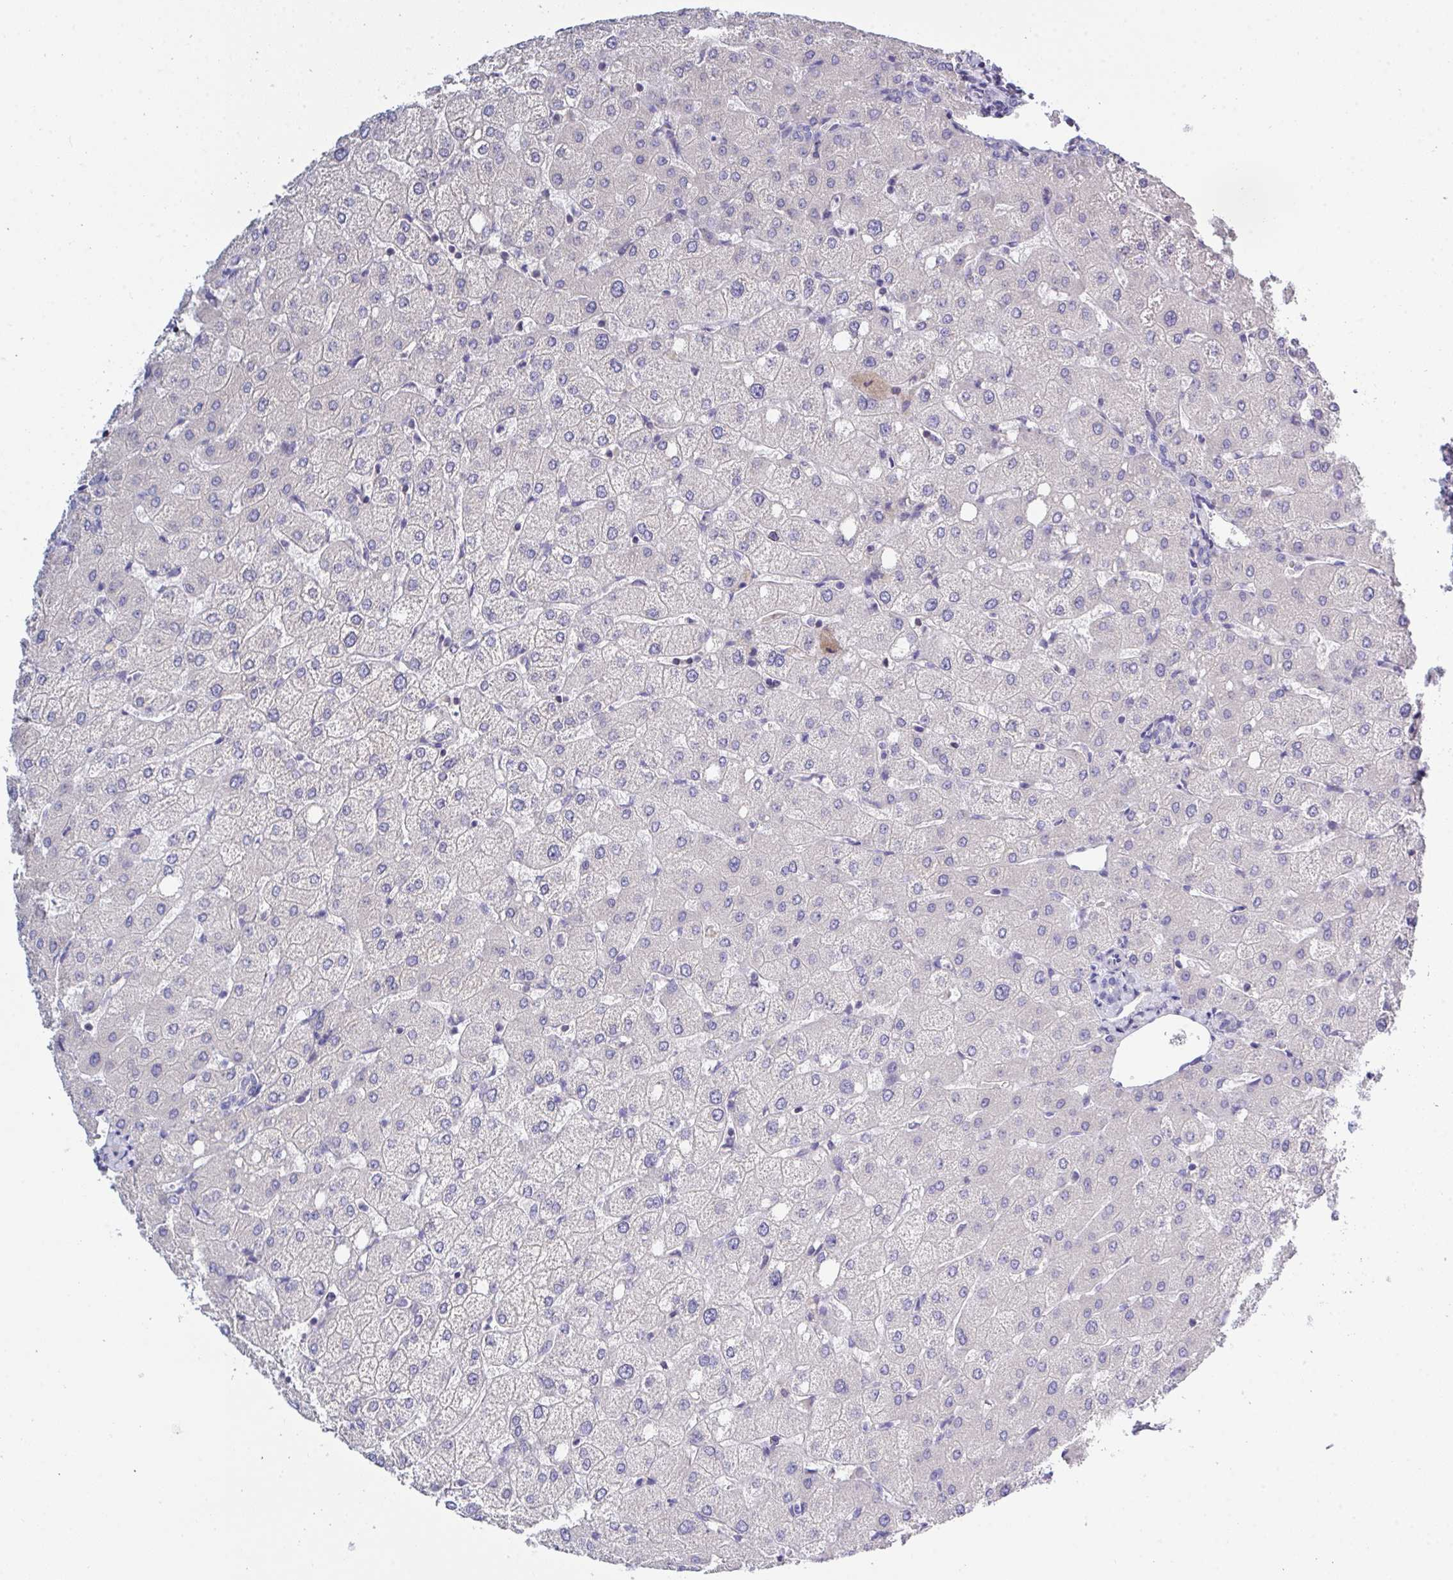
{"staining": {"intensity": "negative", "quantity": "none", "location": "none"}, "tissue": "liver", "cell_type": "Cholangiocytes", "image_type": "normal", "snomed": [{"axis": "morphology", "description": "Normal tissue, NOS"}, {"axis": "topography", "description": "Liver"}], "caption": "Micrograph shows no significant protein expression in cholangiocytes of normal liver.", "gene": "LRRC58", "patient": {"sex": "female", "age": 54}}